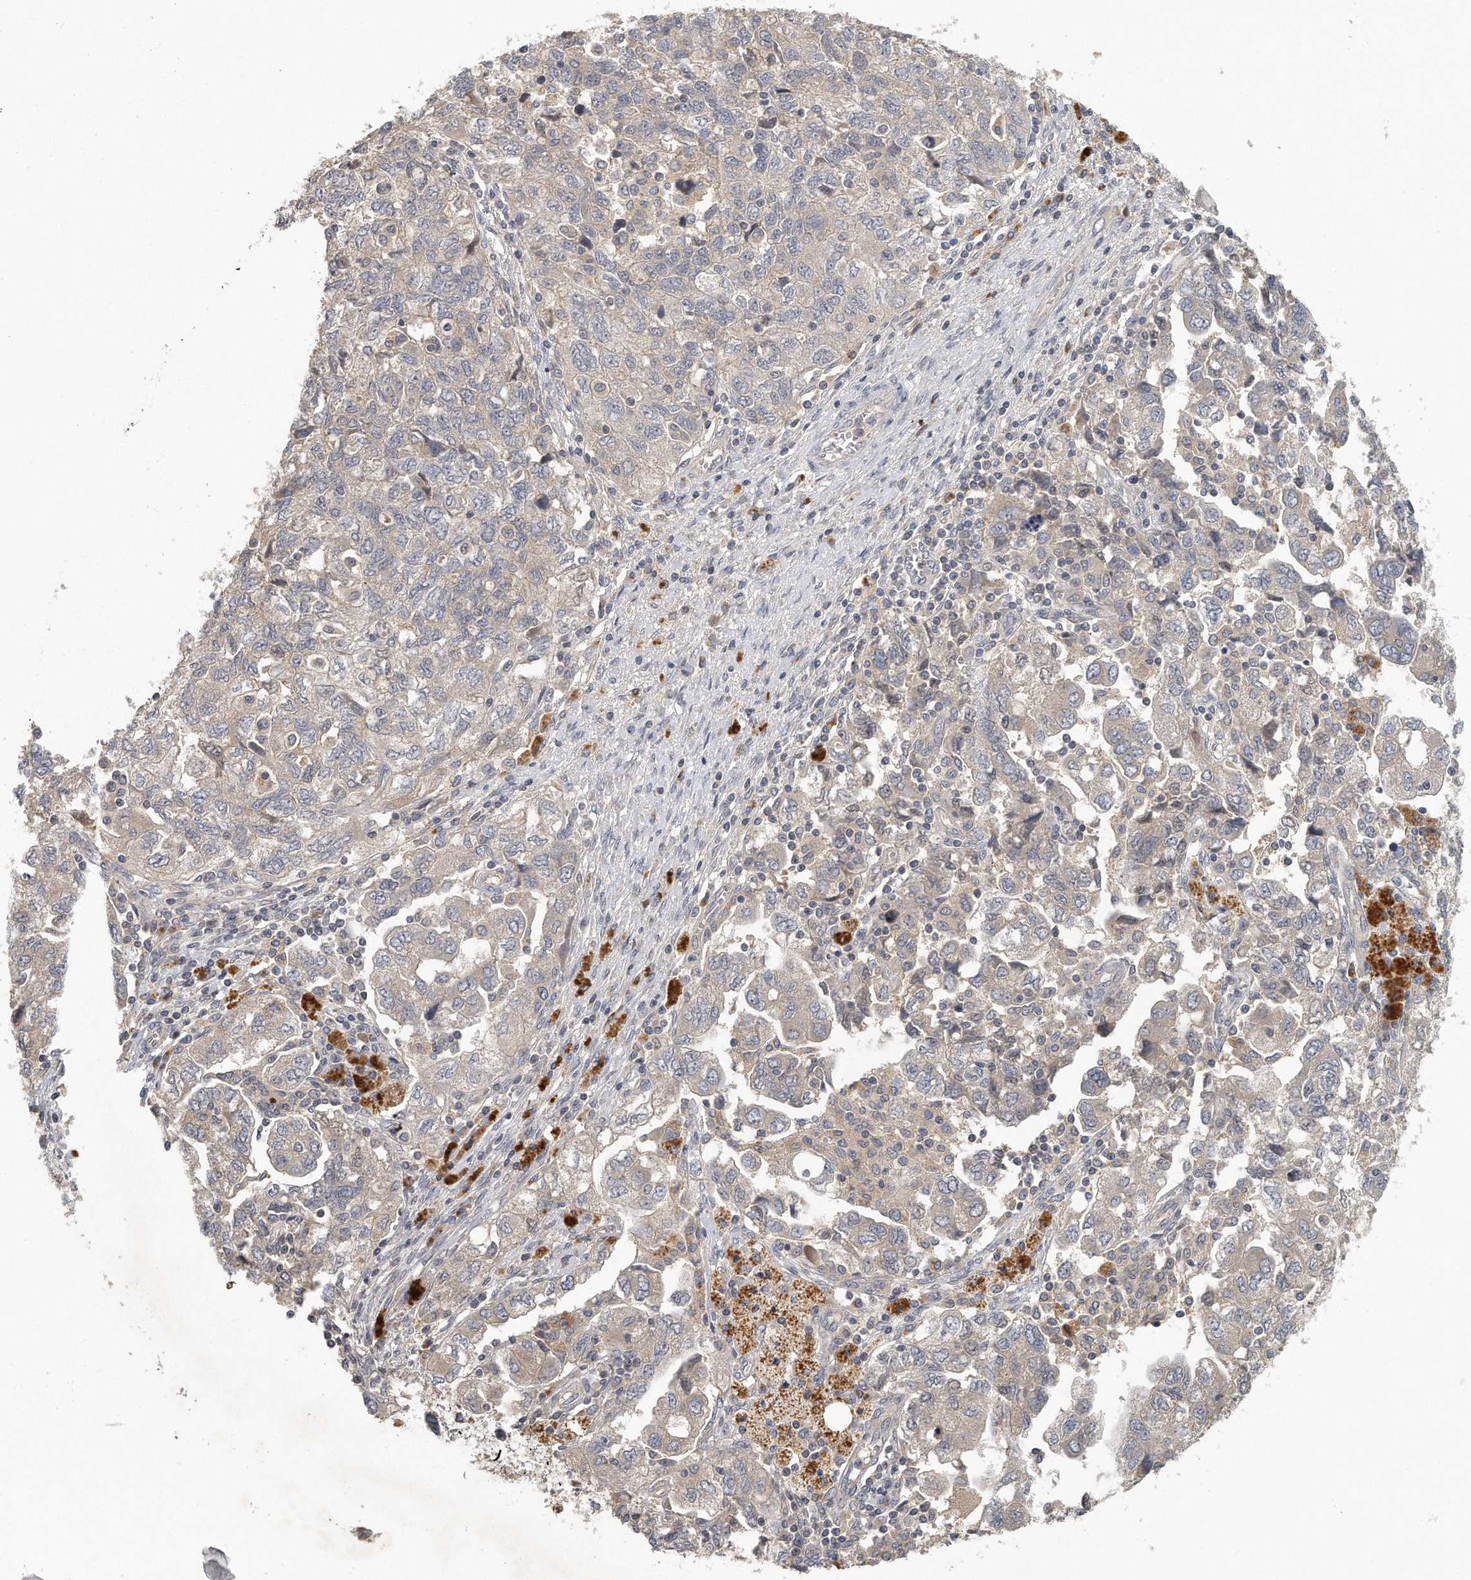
{"staining": {"intensity": "negative", "quantity": "none", "location": "none"}, "tissue": "ovarian cancer", "cell_type": "Tumor cells", "image_type": "cancer", "snomed": [{"axis": "morphology", "description": "Carcinoma, NOS"}, {"axis": "morphology", "description": "Cystadenocarcinoma, serous, NOS"}, {"axis": "topography", "description": "Ovary"}], "caption": "Immunohistochemistry (IHC) of ovarian cancer (serous cystadenocarcinoma) reveals no staining in tumor cells.", "gene": "TRAPPC14", "patient": {"sex": "female", "age": 69}}